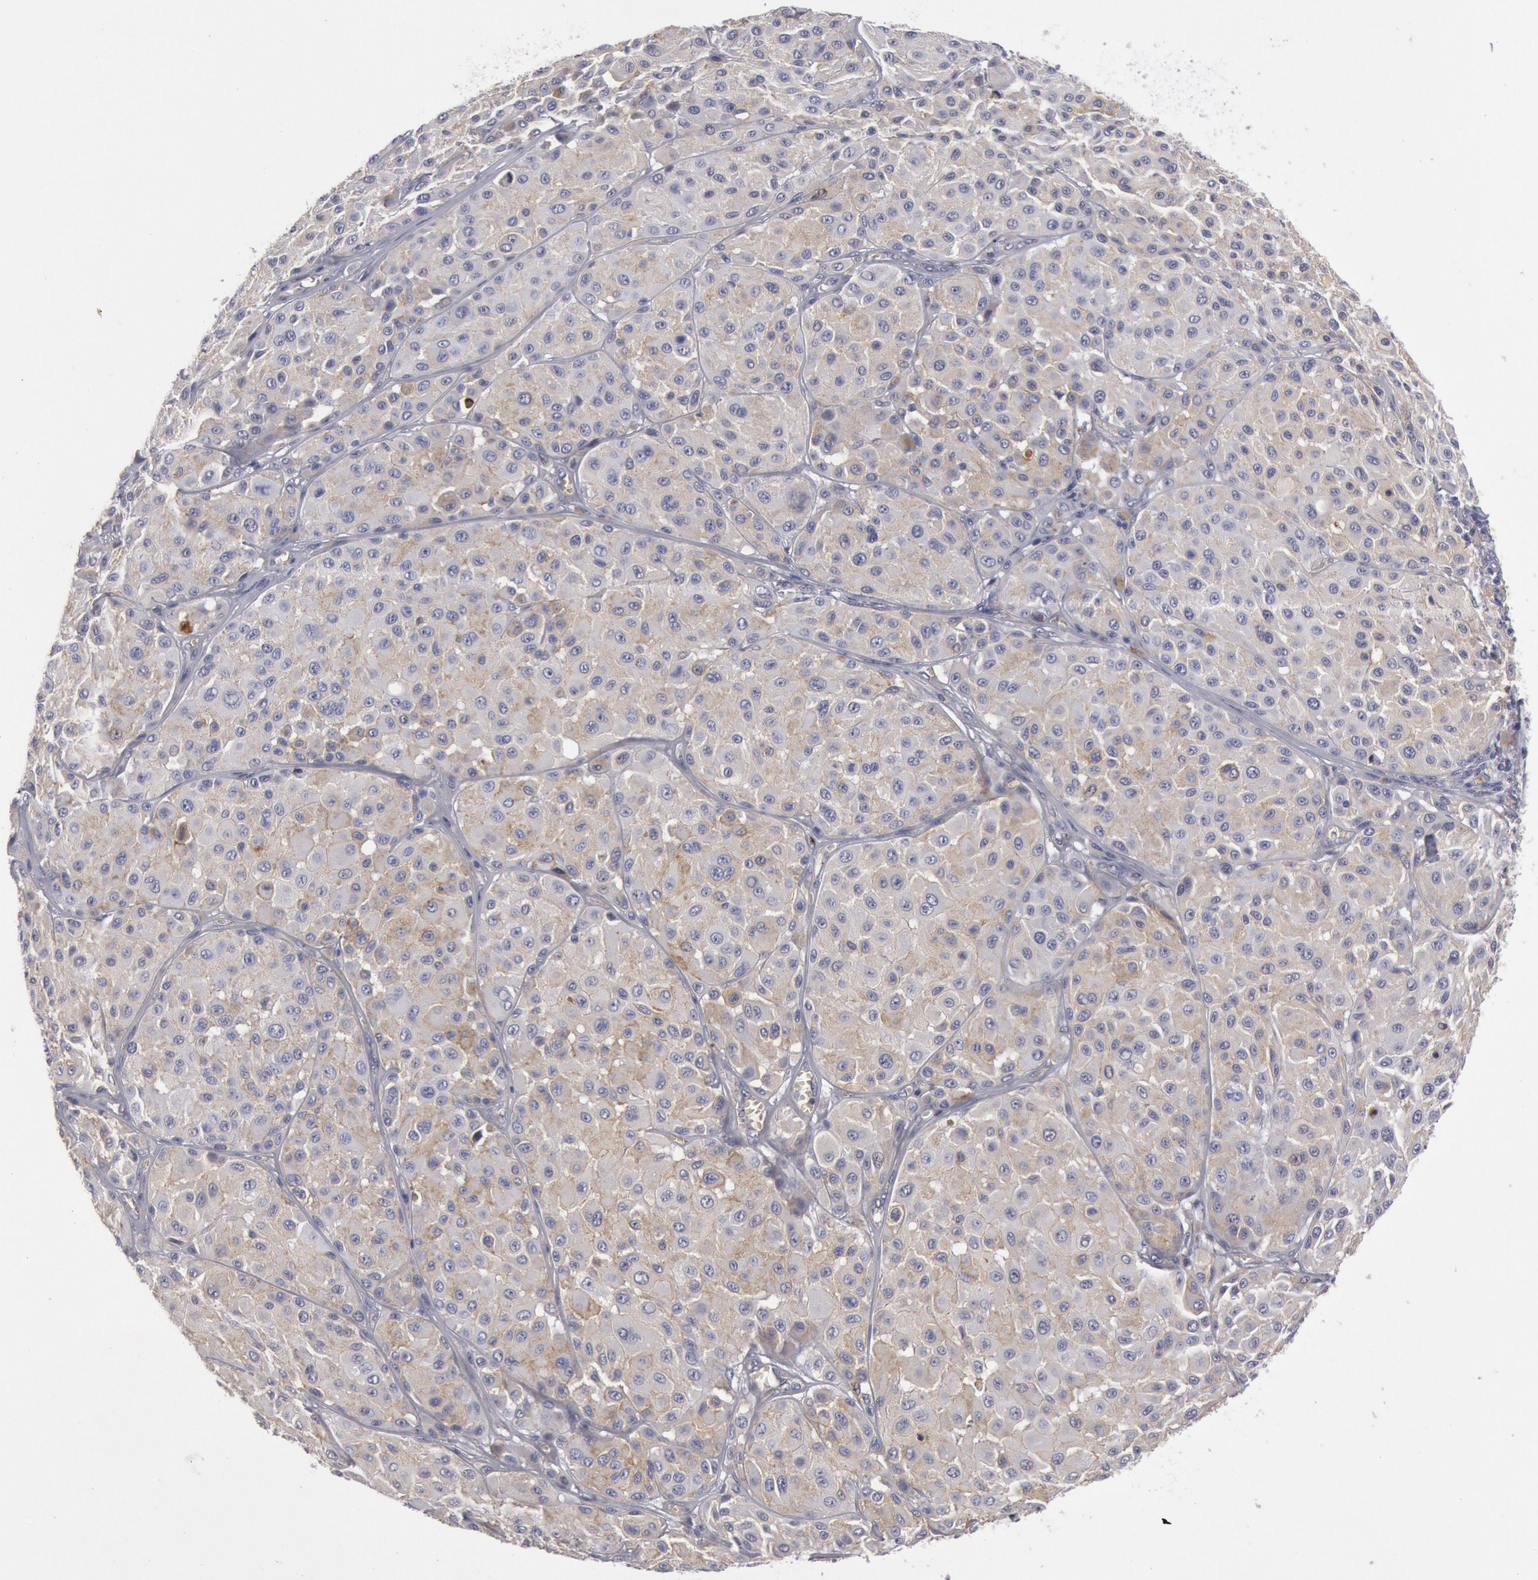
{"staining": {"intensity": "negative", "quantity": "none", "location": "none"}, "tissue": "melanoma", "cell_type": "Tumor cells", "image_type": "cancer", "snomed": [{"axis": "morphology", "description": "Malignant melanoma, NOS"}, {"axis": "topography", "description": "Skin"}], "caption": "Human melanoma stained for a protein using immunohistochemistry displays no expression in tumor cells.", "gene": "FLOT1", "patient": {"sex": "male", "age": 36}}